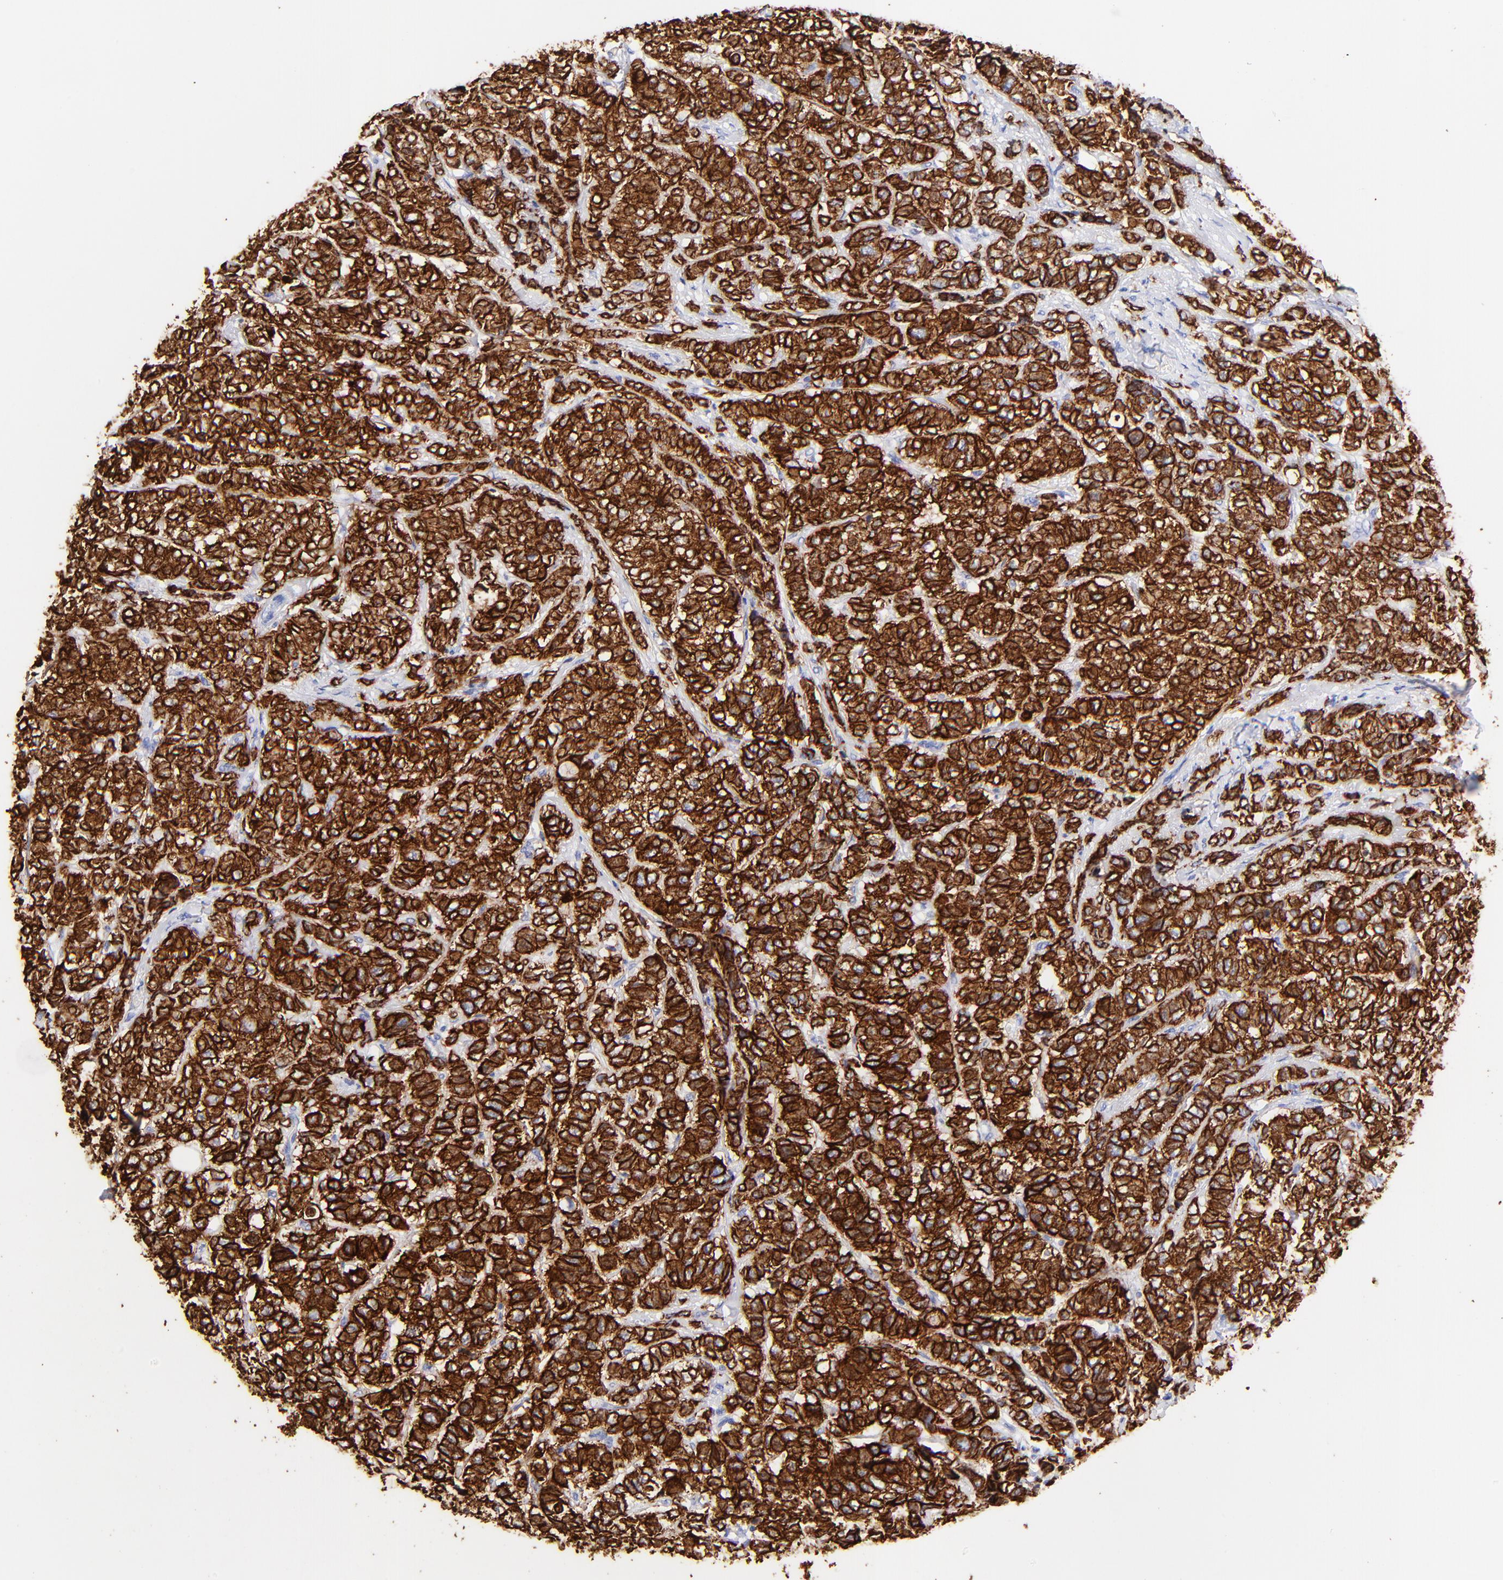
{"staining": {"intensity": "strong", "quantity": ">75%", "location": "cytoplasmic/membranous"}, "tissue": "breast cancer", "cell_type": "Tumor cells", "image_type": "cancer", "snomed": [{"axis": "morphology", "description": "Lobular carcinoma"}, {"axis": "topography", "description": "Breast"}], "caption": "High-power microscopy captured an immunohistochemistry micrograph of breast lobular carcinoma, revealing strong cytoplasmic/membranous staining in approximately >75% of tumor cells.", "gene": "KRT19", "patient": {"sex": "female", "age": 60}}